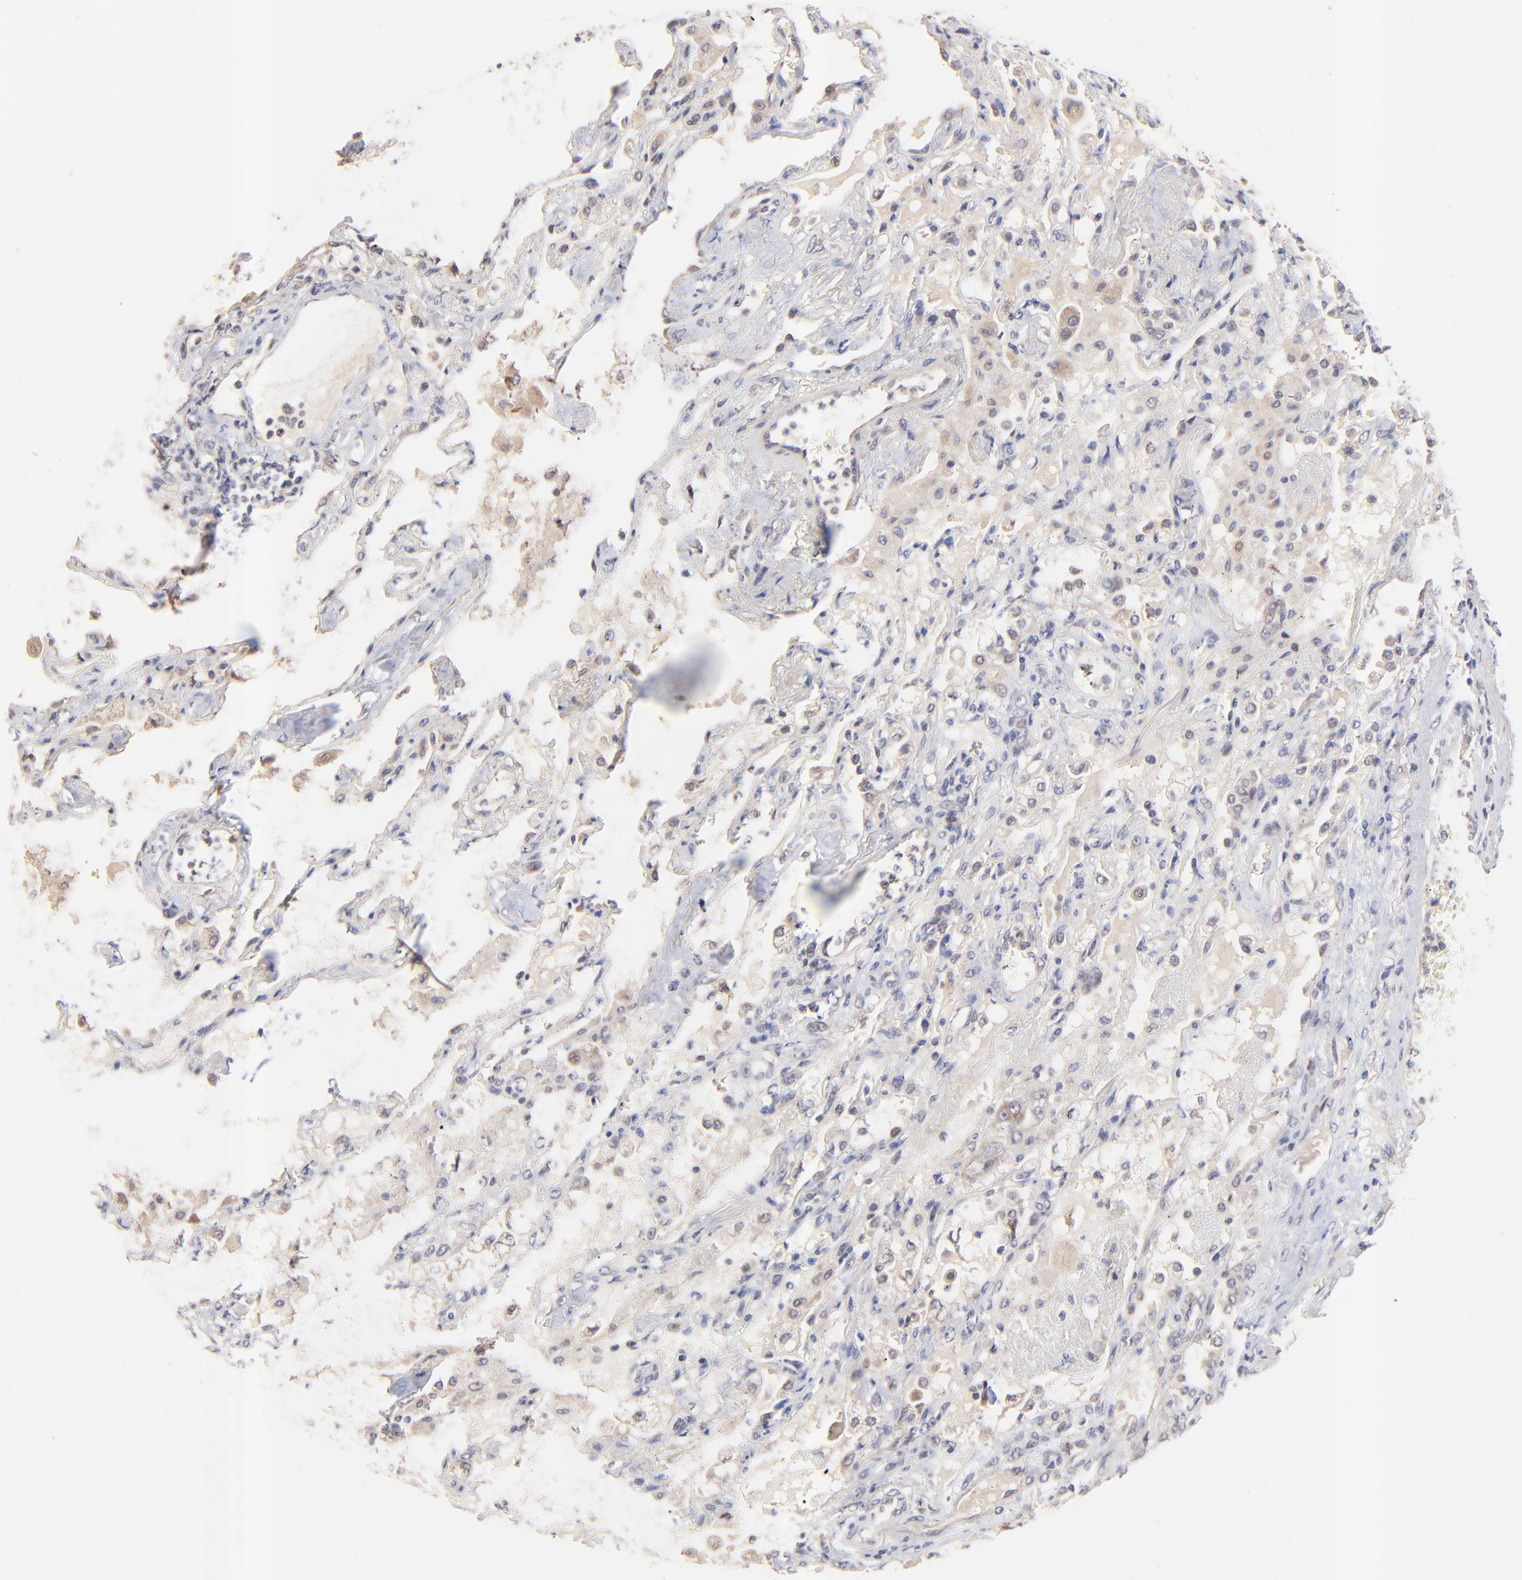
{"staining": {"intensity": "weak", "quantity": "<25%", "location": "cytoplasmic/membranous"}, "tissue": "lung cancer", "cell_type": "Tumor cells", "image_type": "cancer", "snomed": [{"axis": "morphology", "description": "Squamous cell carcinoma, NOS"}, {"axis": "topography", "description": "Lung"}], "caption": "An immunohistochemistry histopathology image of lung cancer is shown. There is no staining in tumor cells of lung cancer.", "gene": "BAIAP2L2", "patient": {"sex": "female", "age": 76}}